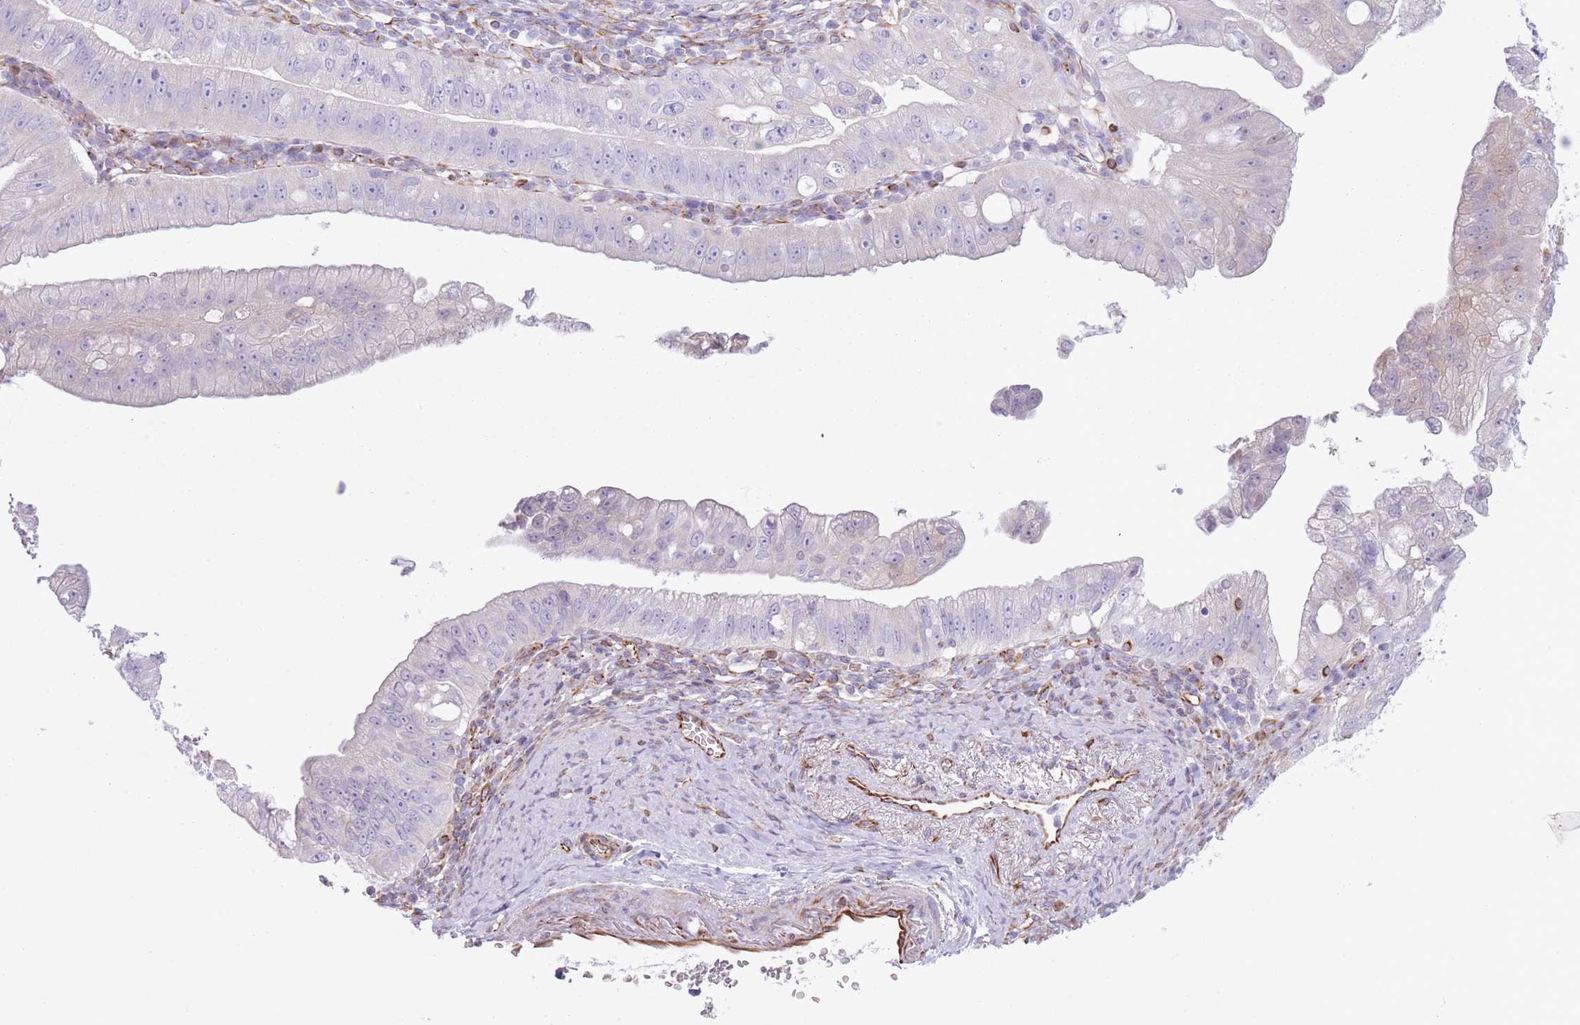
{"staining": {"intensity": "negative", "quantity": "none", "location": "none"}, "tissue": "pancreatic cancer", "cell_type": "Tumor cells", "image_type": "cancer", "snomed": [{"axis": "morphology", "description": "Adenocarcinoma, NOS"}, {"axis": "topography", "description": "Pancreas"}], "caption": "A high-resolution image shows immunohistochemistry staining of pancreatic cancer (adenocarcinoma), which demonstrates no significant staining in tumor cells.", "gene": "PTCD1", "patient": {"sex": "male", "age": 70}}